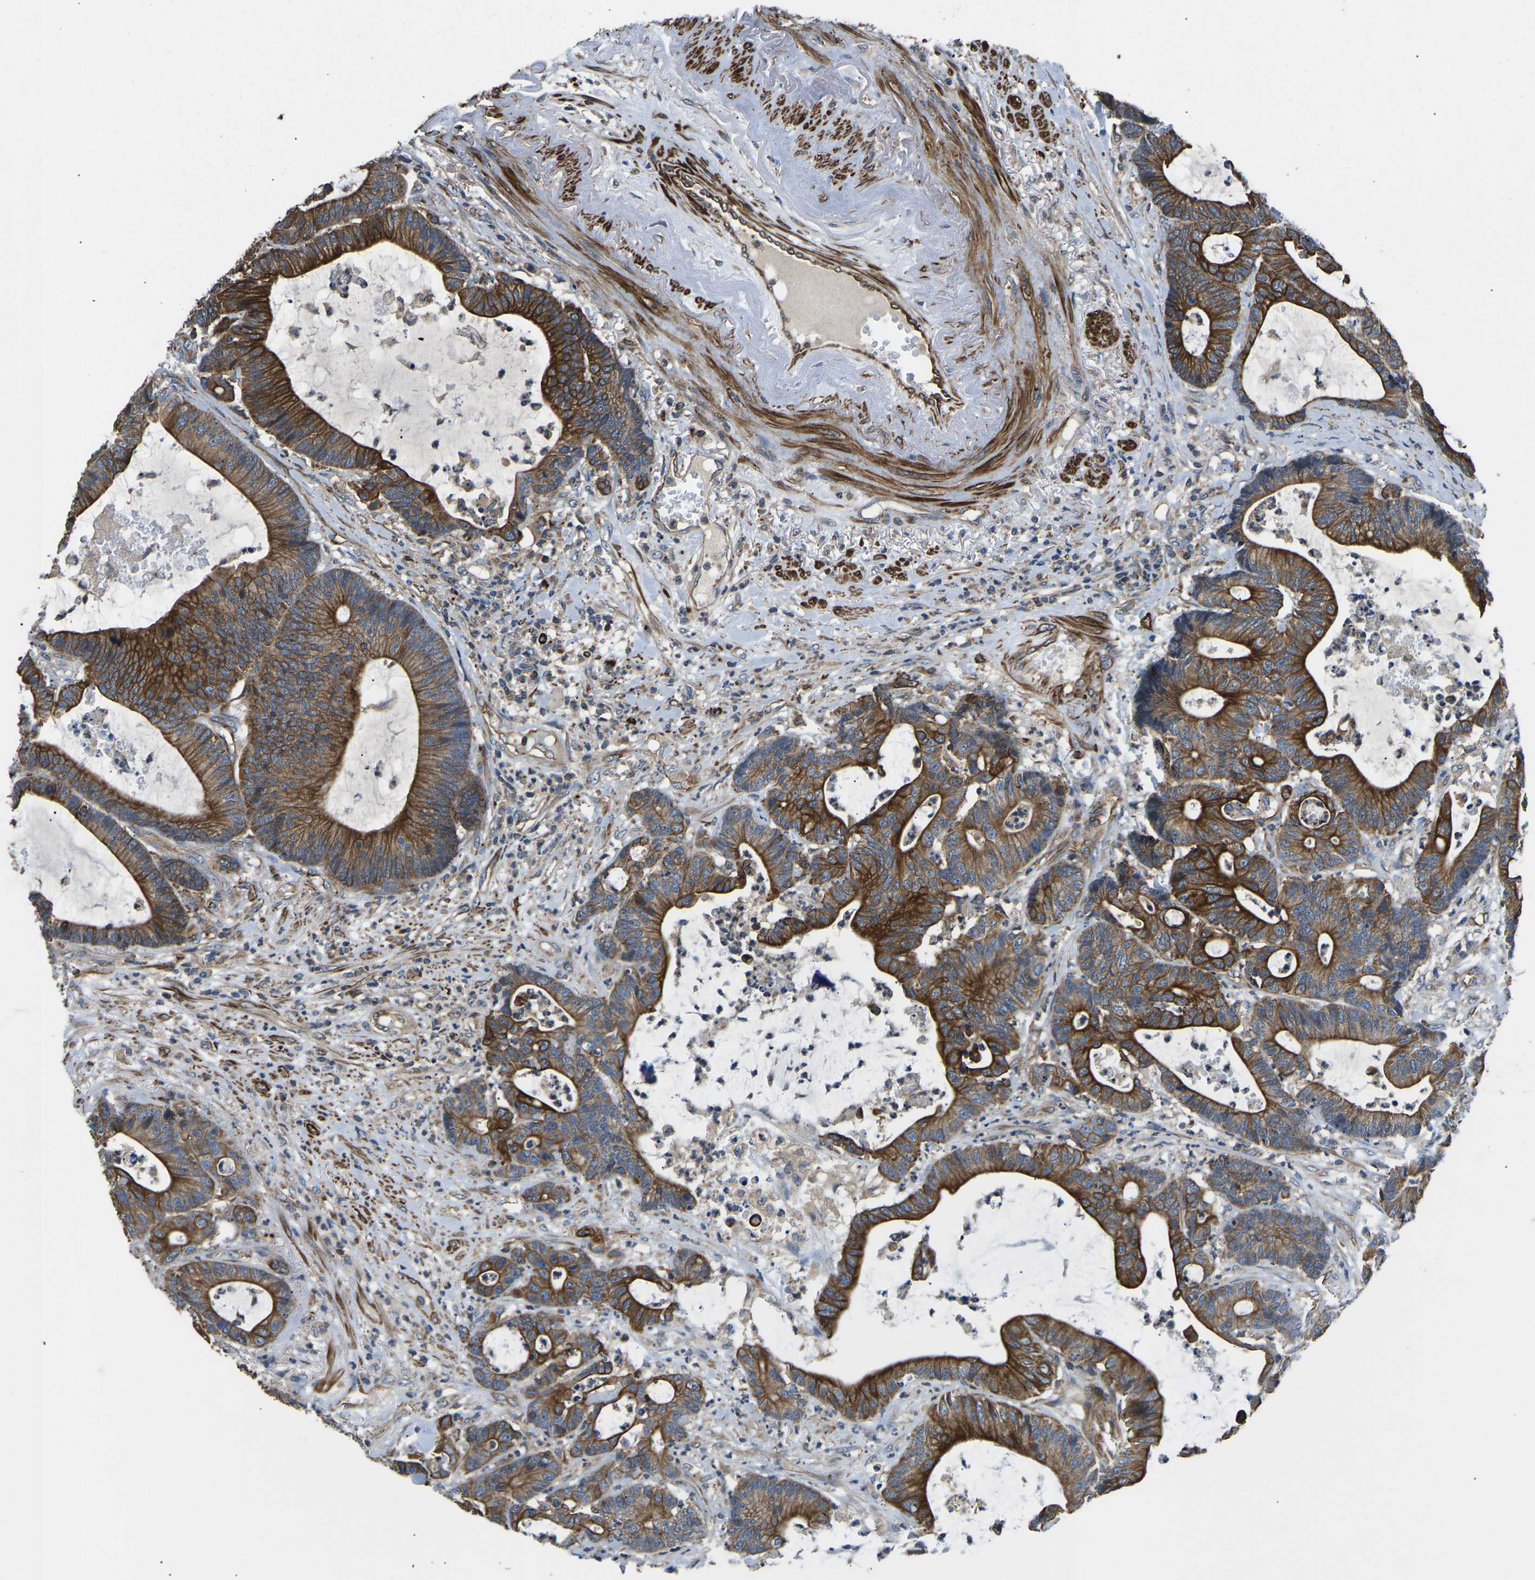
{"staining": {"intensity": "strong", "quantity": ">75%", "location": "cytoplasmic/membranous"}, "tissue": "colorectal cancer", "cell_type": "Tumor cells", "image_type": "cancer", "snomed": [{"axis": "morphology", "description": "Adenocarcinoma, NOS"}, {"axis": "topography", "description": "Colon"}], "caption": "This is an image of IHC staining of colorectal cancer, which shows strong positivity in the cytoplasmic/membranous of tumor cells.", "gene": "KCNJ15", "patient": {"sex": "female", "age": 84}}